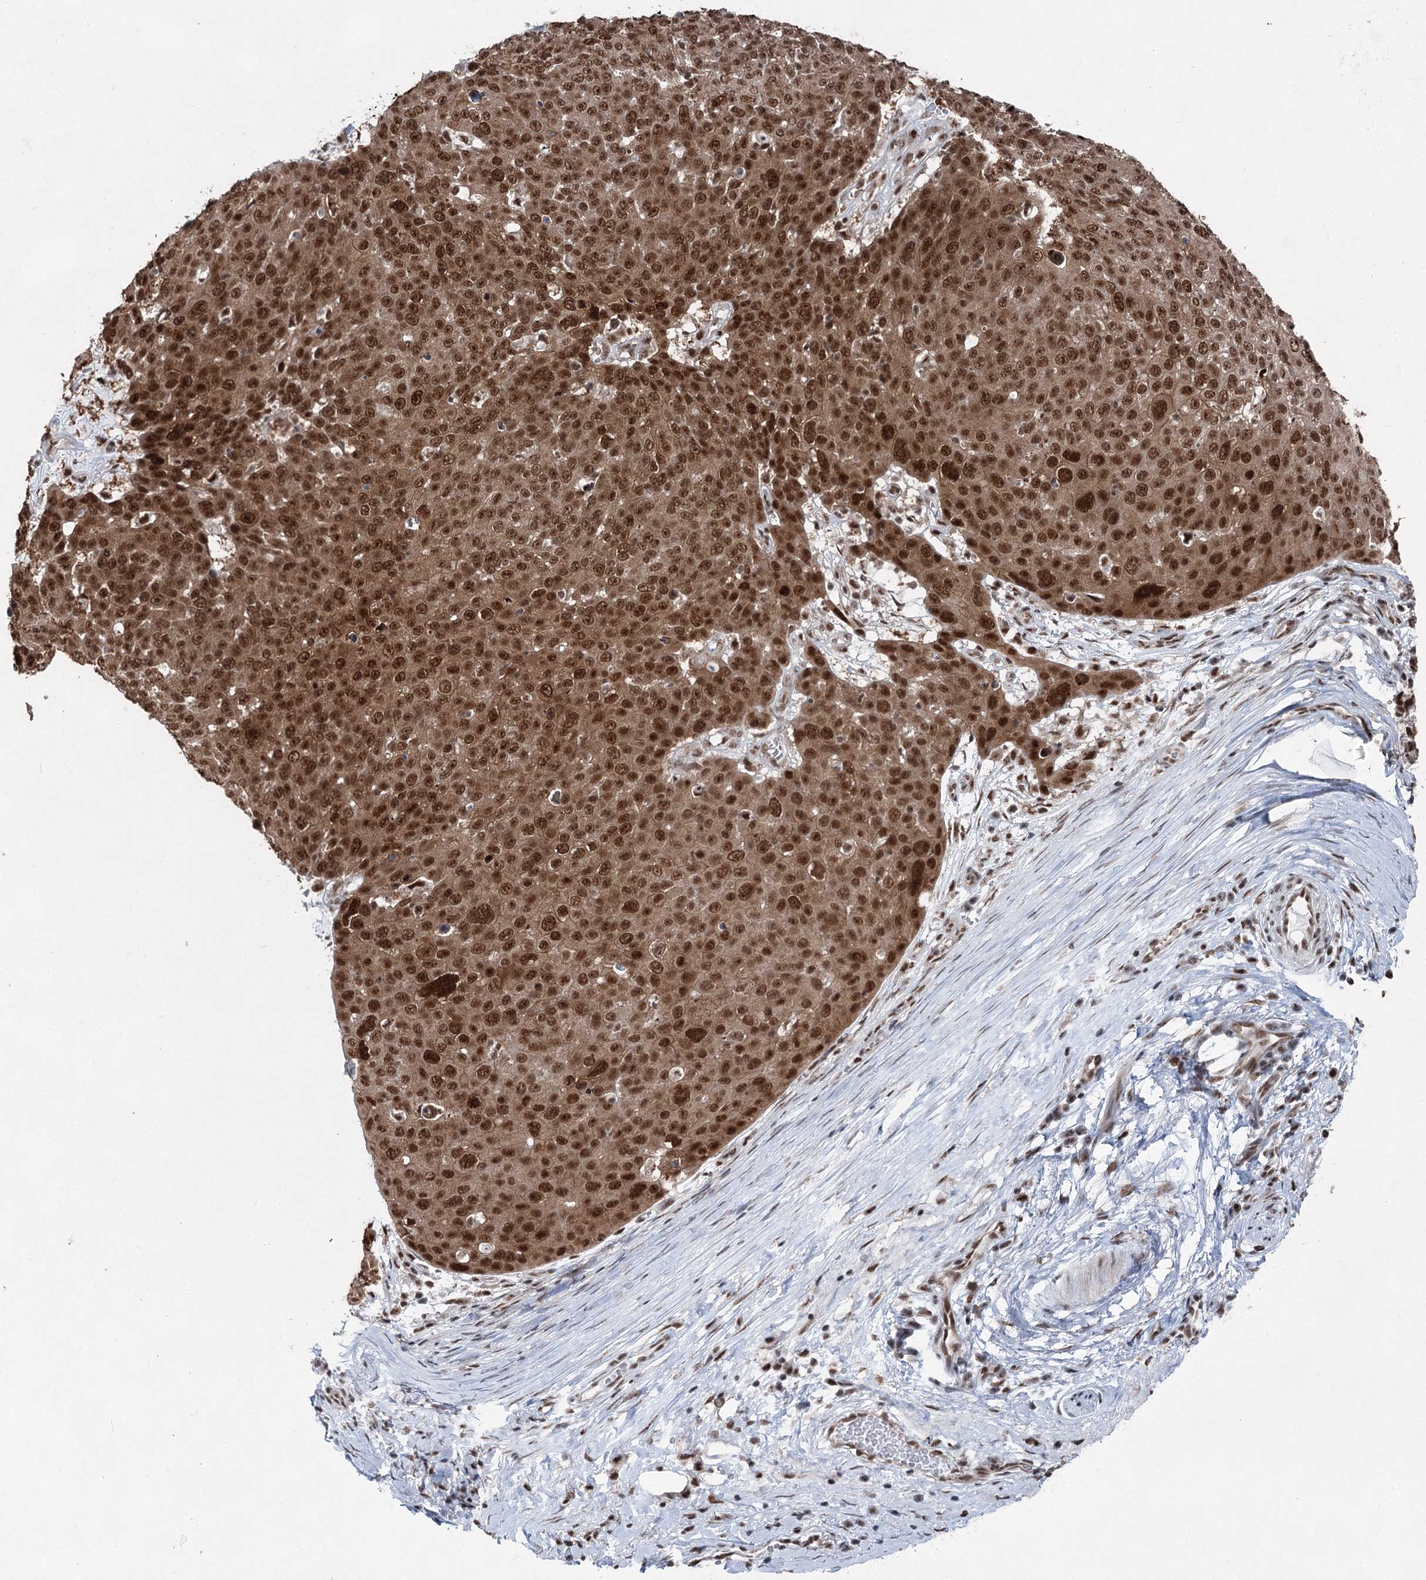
{"staining": {"intensity": "strong", "quantity": ">75%", "location": "nuclear"}, "tissue": "skin cancer", "cell_type": "Tumor cells", "image_type": "cancer", "snomed": [{"axis": "morphology", "description": "Squamous cell carcinoma, NOS"}, {"axis": "topography", "description": "Skin"}], "caption": "Squamous cell carcinoma (skin) stained with a brown dye demonstrates strong nuclear positive expression in about >75% of tumor cells.", "gene": "ZCCHC8", "patient": {"sex": "male", "age": 71}}